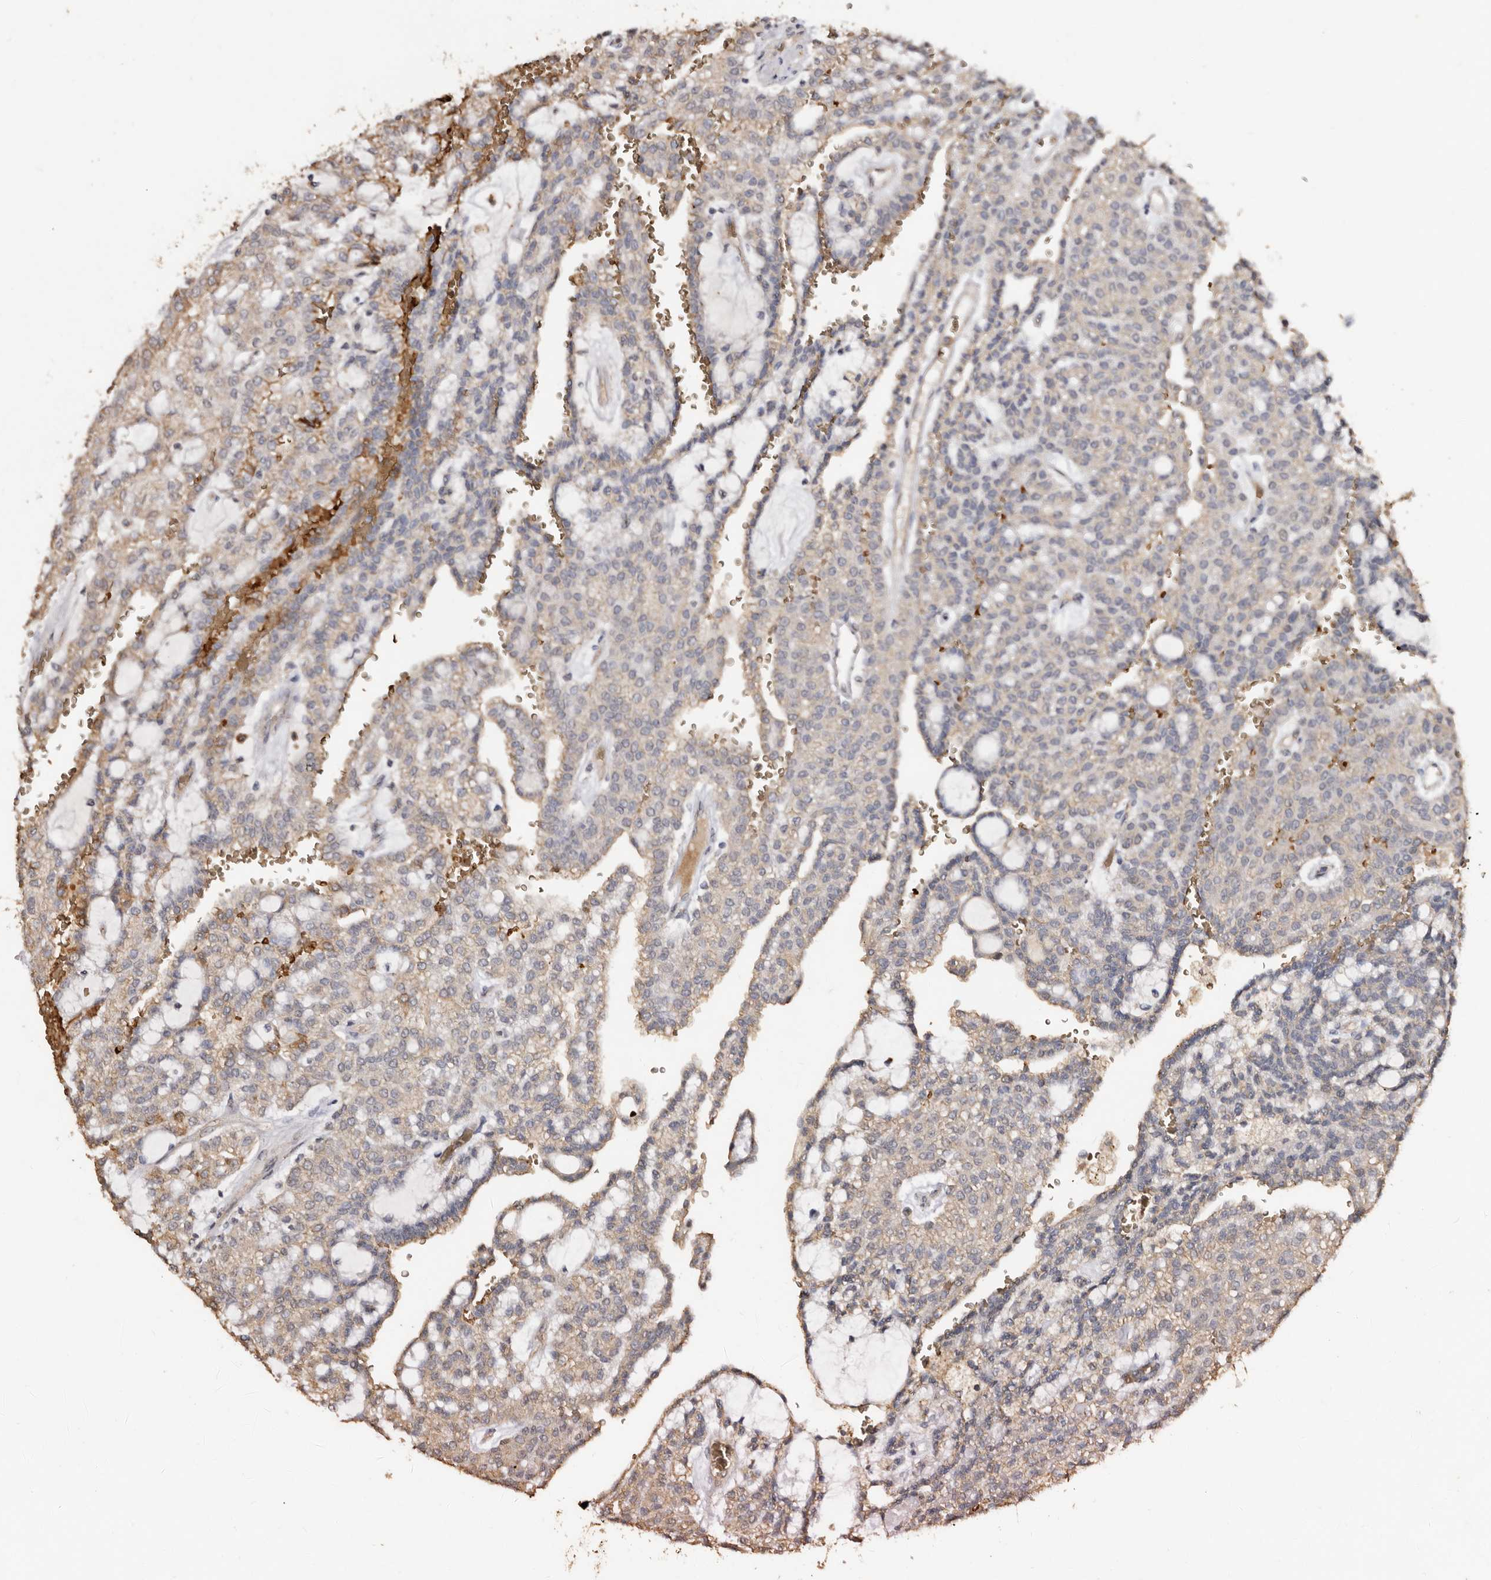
{"staining": {"intensity": "weak", "quantity": "25%-75%", "location": "cytoplasmic/membranous"}, "tissue": "renal cancer", "cell_type": "Tumor cells", "image_type": "cancer", "snomed": [{"axis": "morphology", "description": "Adenocarcinoma, NOS"}, {"axis": "topography", "description": "Kidney"}], "caption": "Protein positivity by immunohistochemistry reveals weak cytoplasmic/membranous staining in about 25%-75% of tumor cells in adenocarcinoma (renal). The protein of interest is shown in brown color, while the nuclei are stained blue.", "gene": "GRAMD2A", "patient": {"sex": "male", "age": 63}}